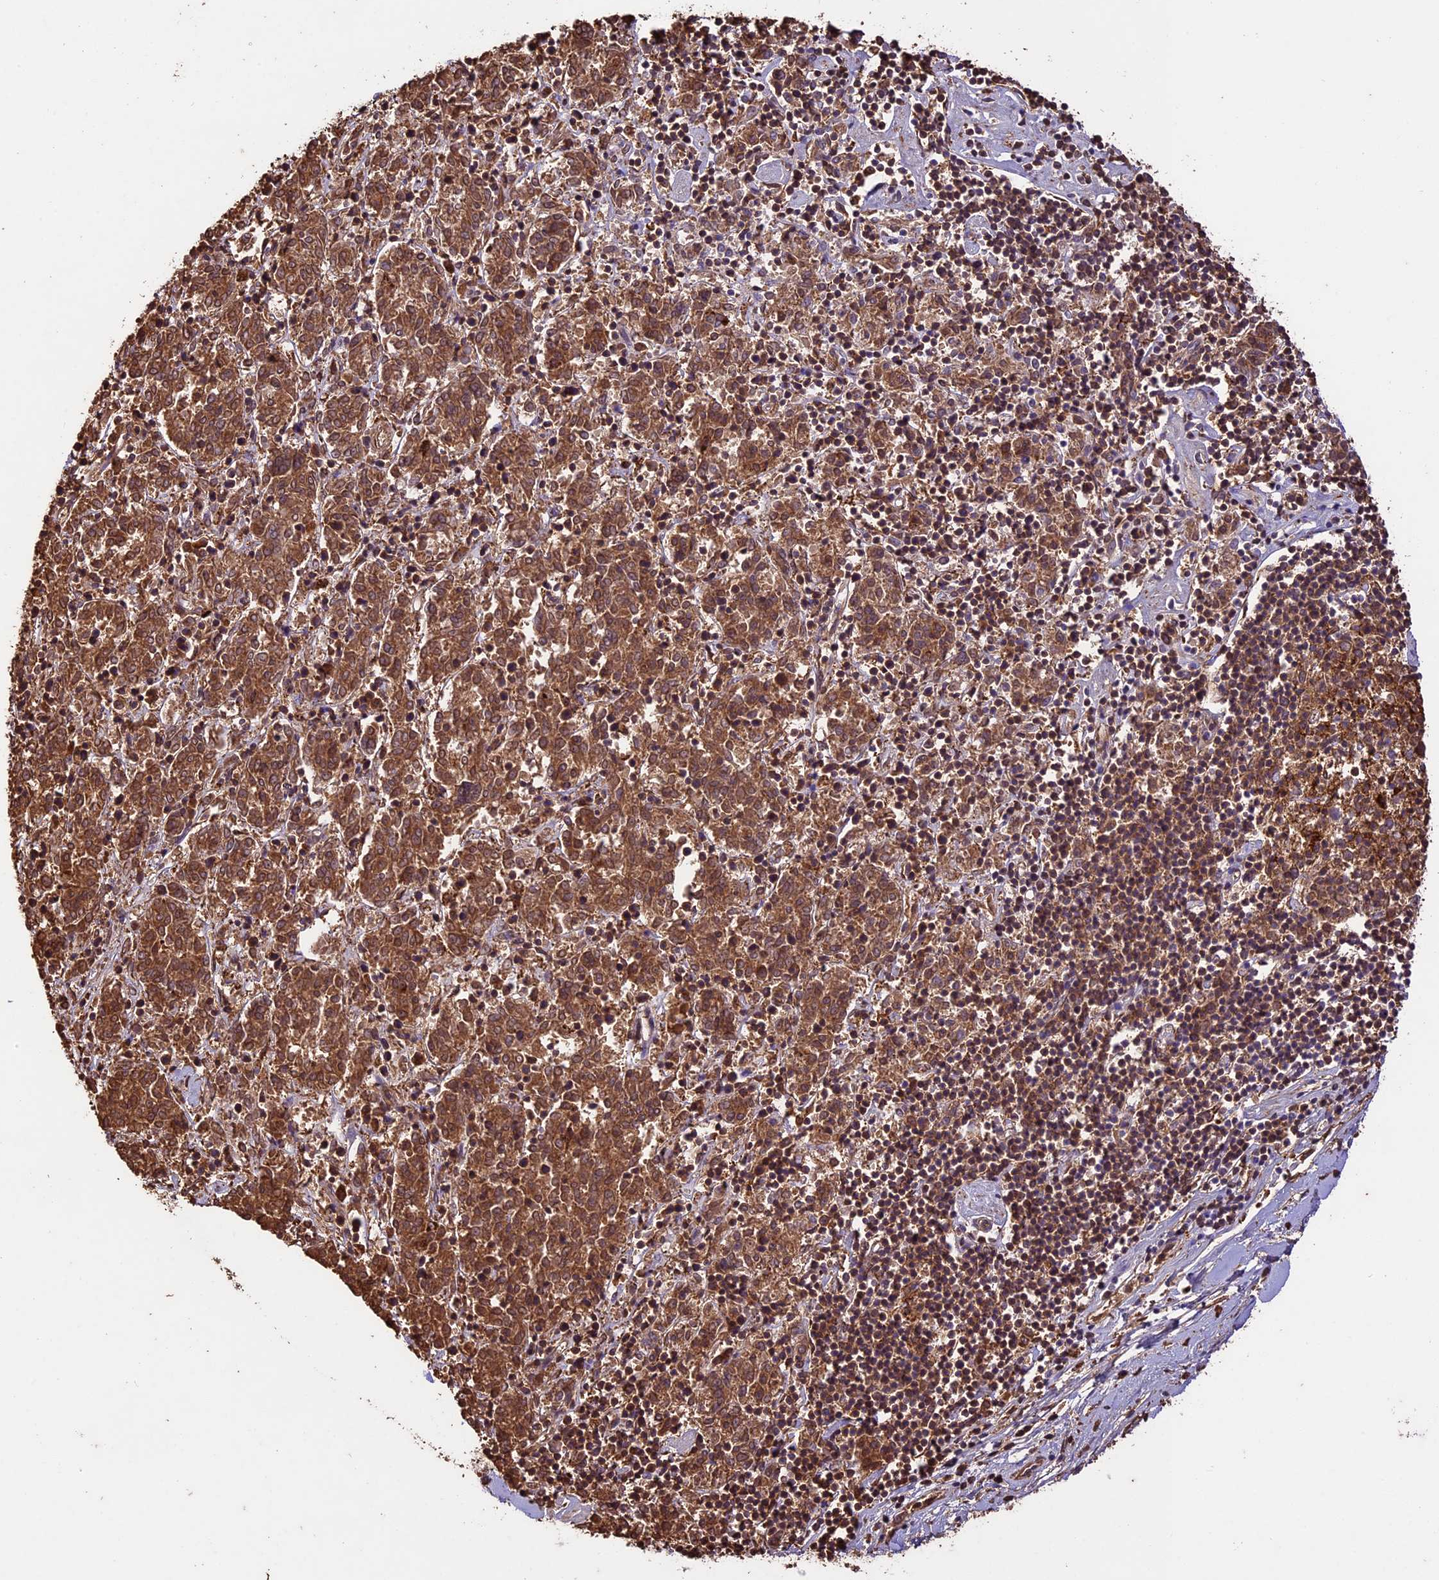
{"staining": {"intensity": "moderate", "quantity": ">75%", "location": "cytoplasmic/membranous"}, "tissue": "melanoma", "cell_type": "Tumor cells", "image_type": "cancer", "snomed": [{"axis": "morphology", "description": "Malignant melanoma, NOS"}, {"axis": "topography", "description": "Skin"}], "caption": "Melanoma stained for a protein exhibits moderate cytoplasmic/membranous positivity in tumor cells. Nuclei are stained in blue.", "gene": "CRLF1", "patient": {"sex": "female", "age": 72}}